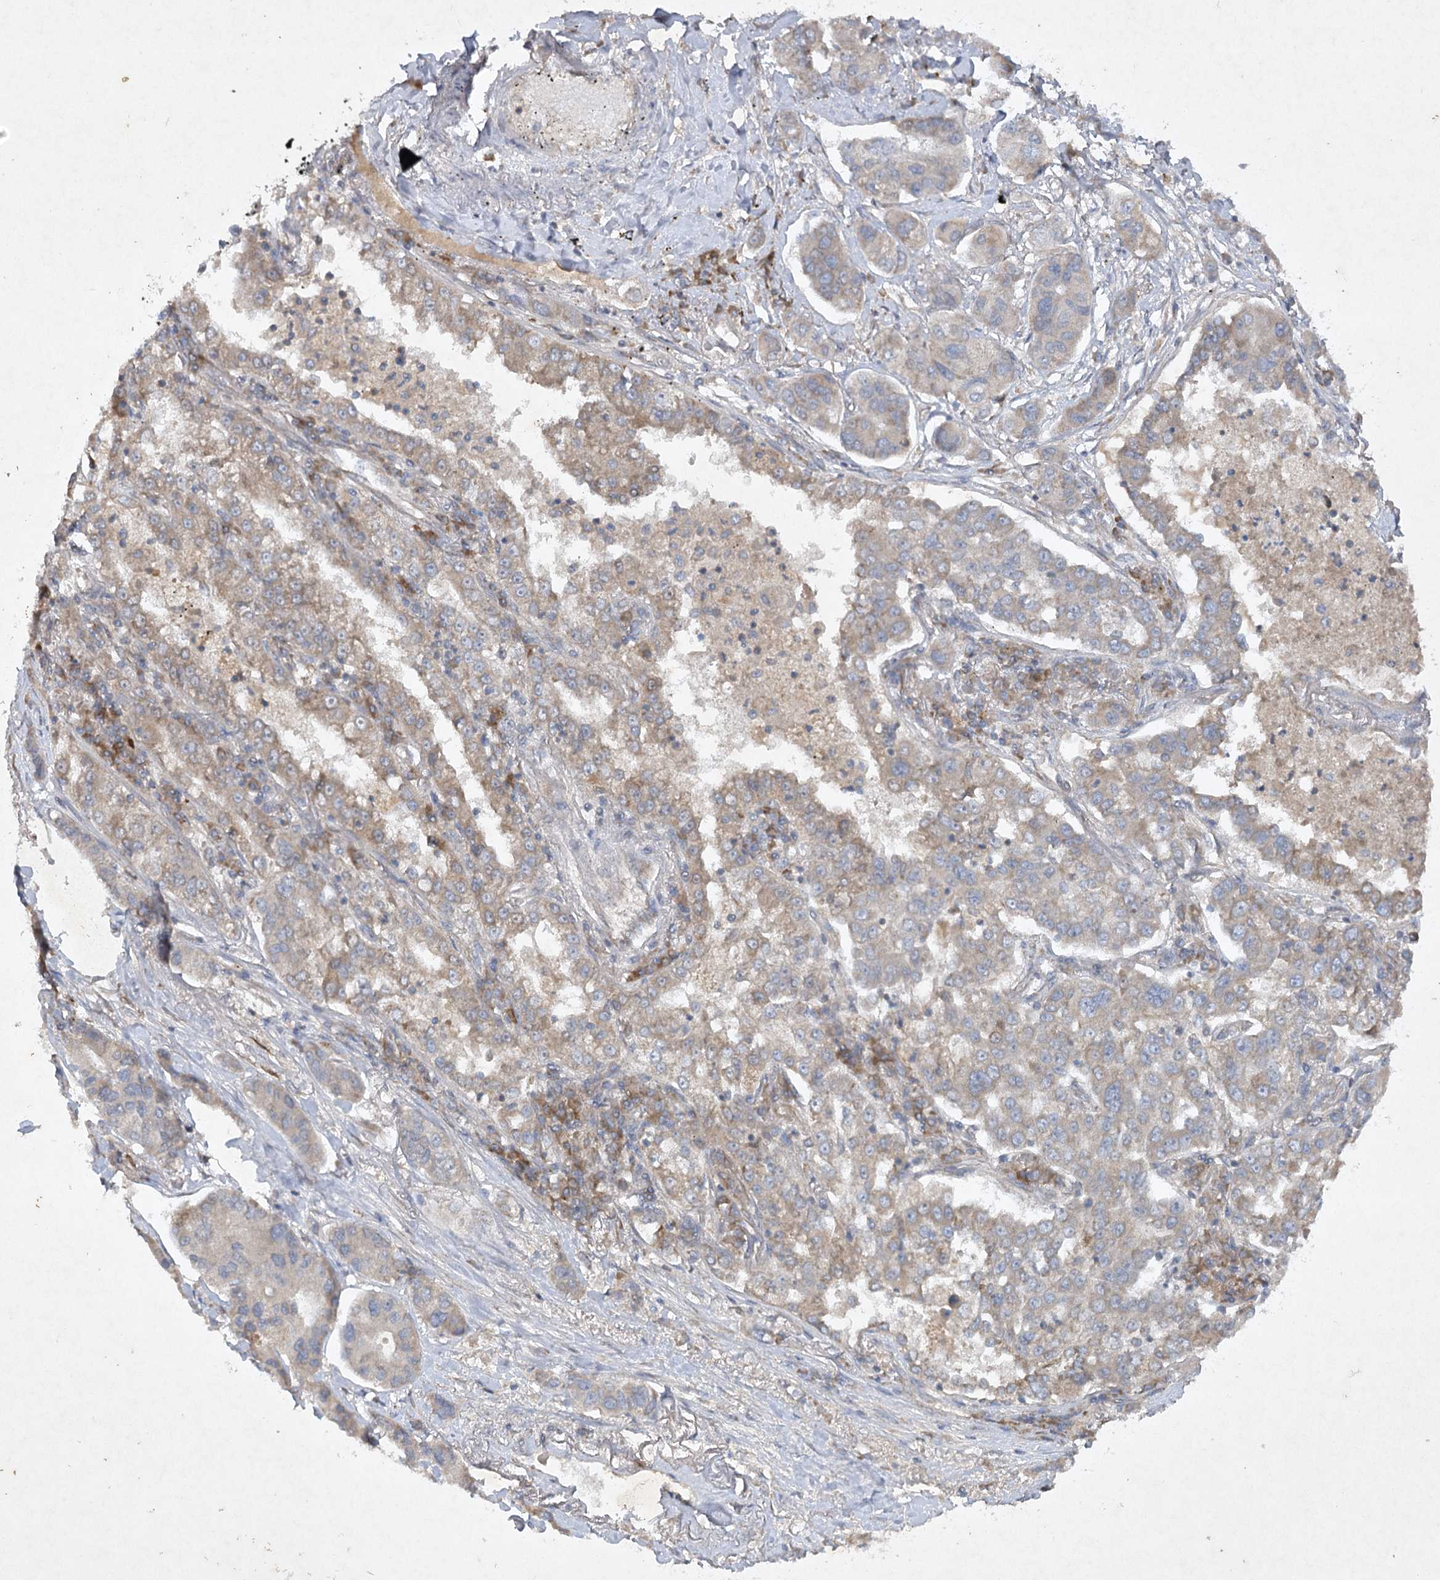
{"staining": {"intensity": "weak", "quantity": ">75%", "location": "cytoplasmic/membranous"}, "tissue": "lung cancer", "cell_type": "Tumor cells", "image_type": "cancer", "snomed": [{"axis": "morphology", "description": "Adenocarcinoma, NOS"}, {"axis": "topography", "description": "Lung"}], "caption": "This micrograph shows immunohistochemistry (IHC) staining of human lung cancer (adenocarcinoma), with low weak cytoplasmic/membranous positivity in approximately >75% of tumor cells.", "gene": "TRAF3IP1", "patient": {"sex": "male", "age": 49}}